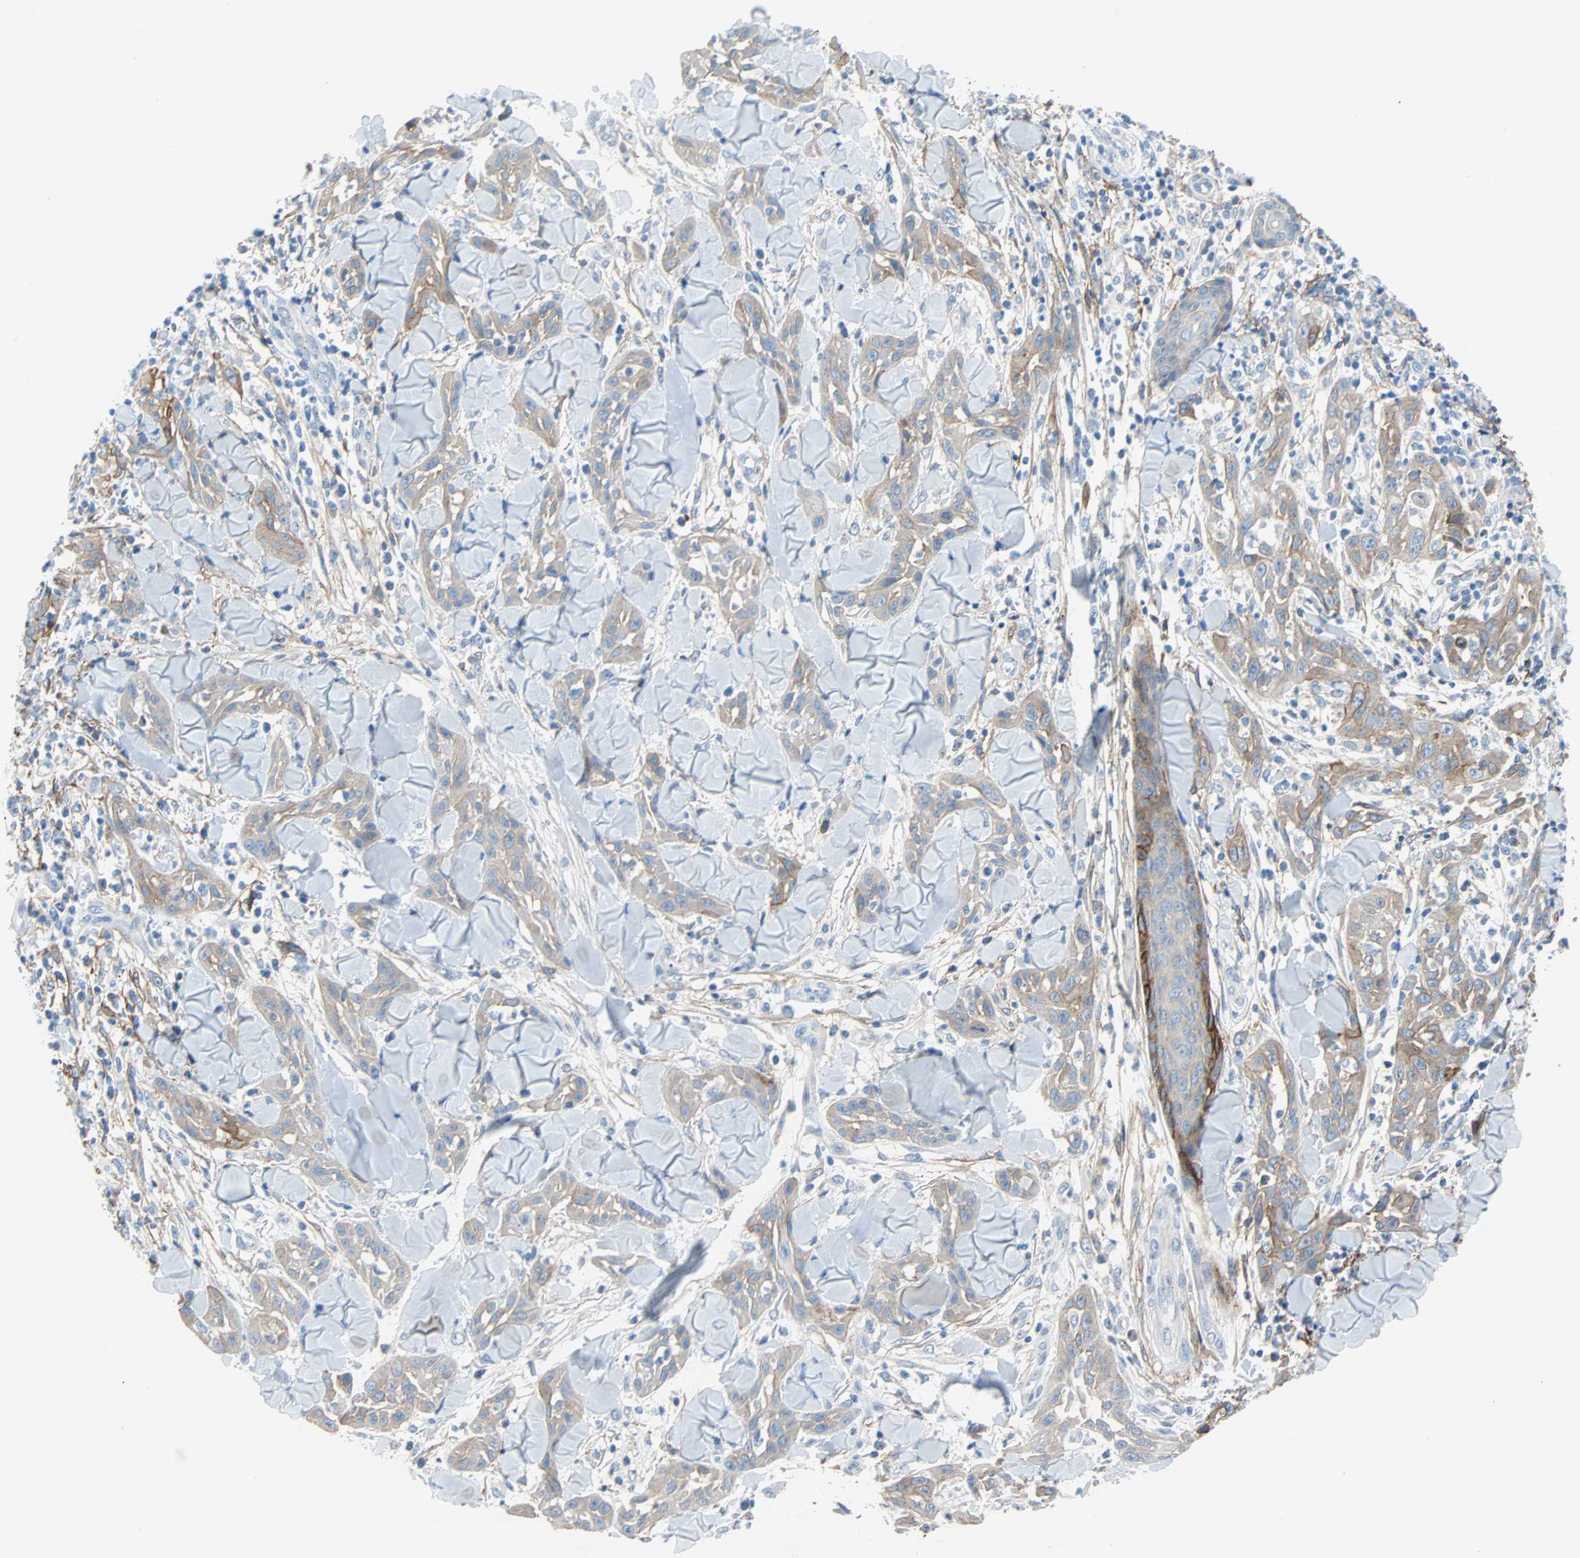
{"staining": {"intensity": "weak", "quantity": ">75%", "location": "cytoplasmic/membranous"}, "tissue": "skin cancer", "cell_type": "Tumor cells", "image_type": "cancer", "snomed": [{"axis": "morphology", "description": "Squamous cell carcinoma, NOS"}, {"axis": "topography", "description": "Skin"}], "caption": "The histopathology image shows a brown stain indicating the presence of a protein in the cytoplasmic/membranous of tumor cells in squamous cell carcinoma (skin).", "gene": "PDPN", "patient": {"sex": "male", "age": 24}}